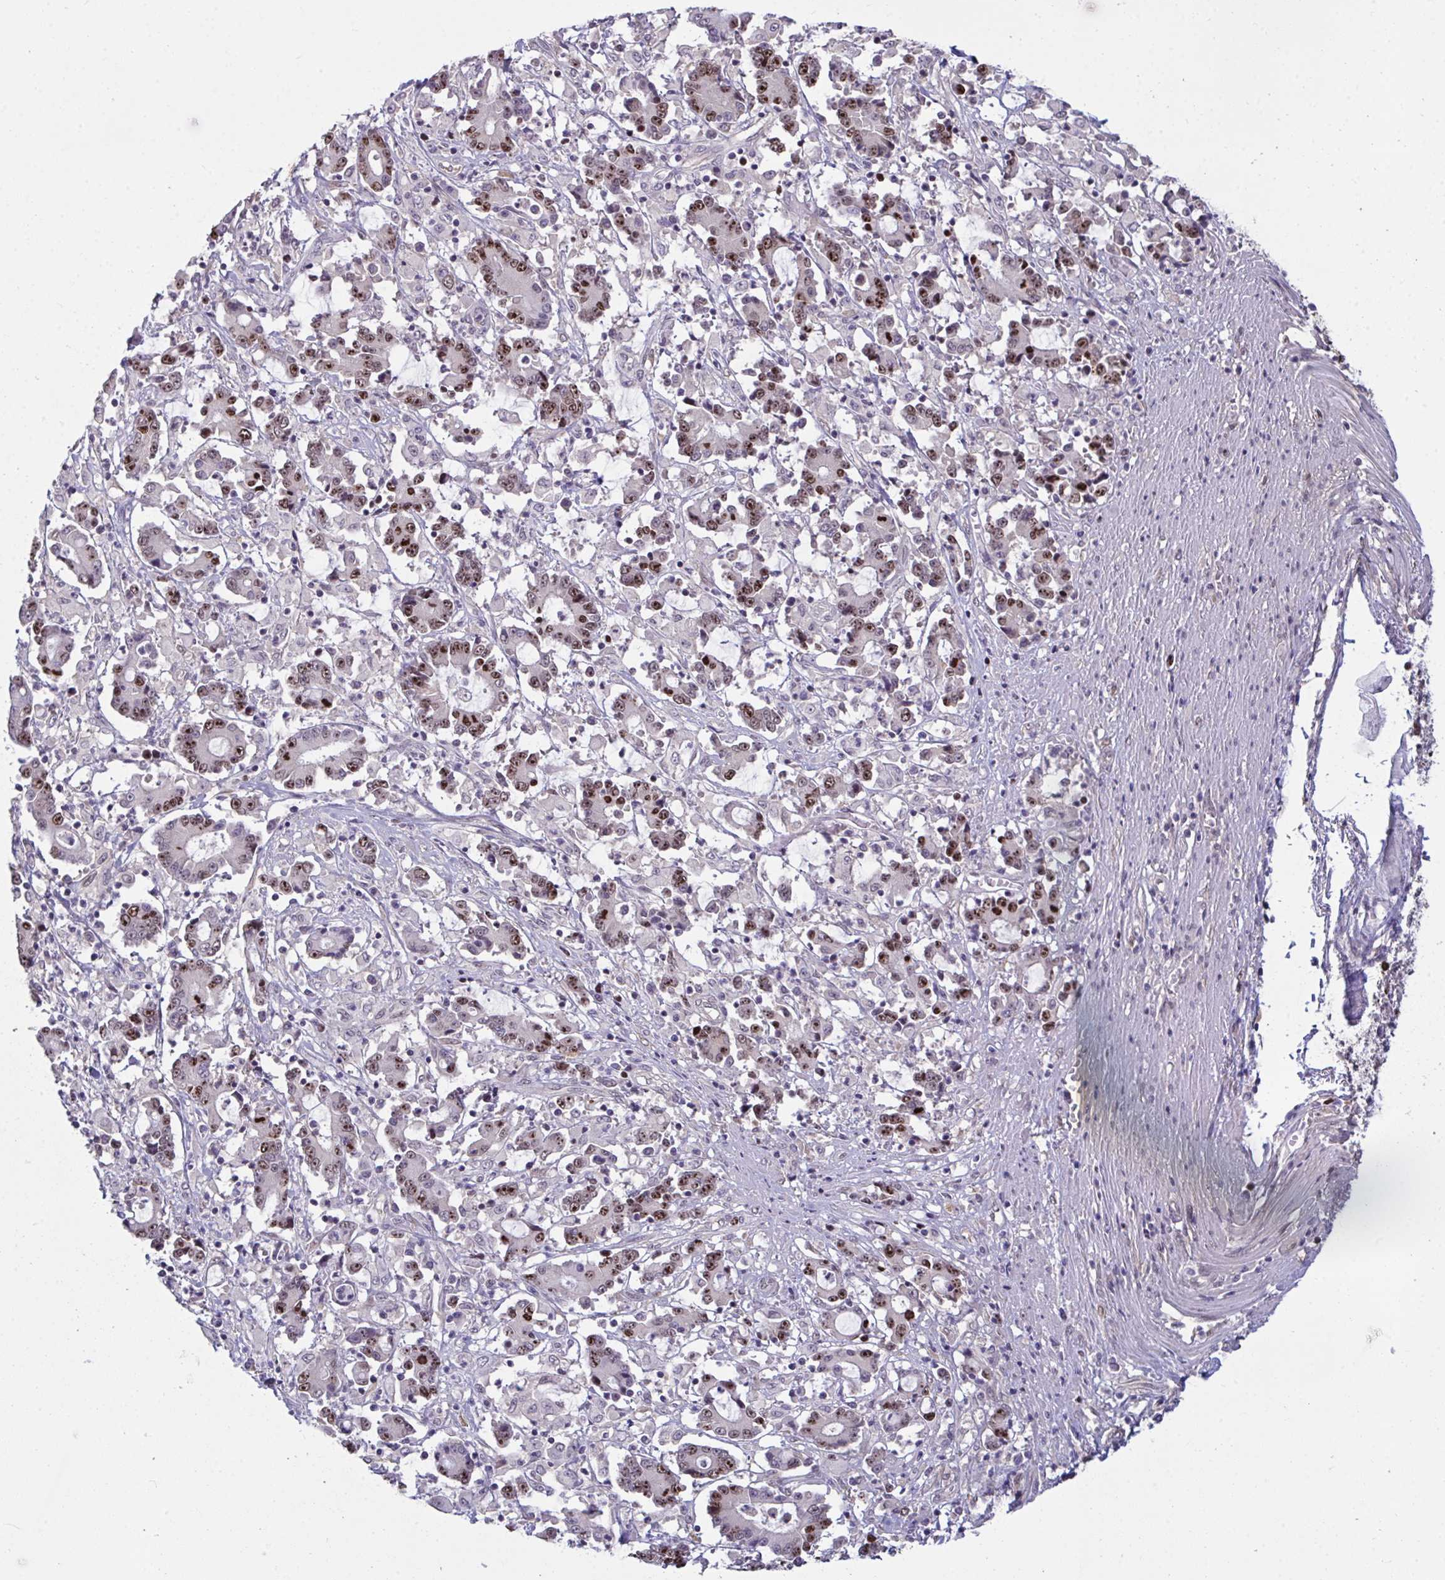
{"staining": {"intensity": "moderate", "quantity": ">75%", "location": "nuclear"}, "tissue": "stomach cancer", "cell_type": "Tumor cells", "image_type": "cancer", "snomed": [{"axis": "morphology", "description": "Adenocarcinoma, NOS"}, {"axis": "topography", "description": "Stomach, upper"}], "caption": "Immunohistochemistry image of neoplastic tissue: stomach adenocarcinoma stained using immunohistochemistry (IHC) exhibits medium levels of moderate protein expression localized specifically in the nuclear of tumor cells, appearing as a nuclear brown color.", "gene": "SETD7", "patient": {"sex": "male", "age": 68}}